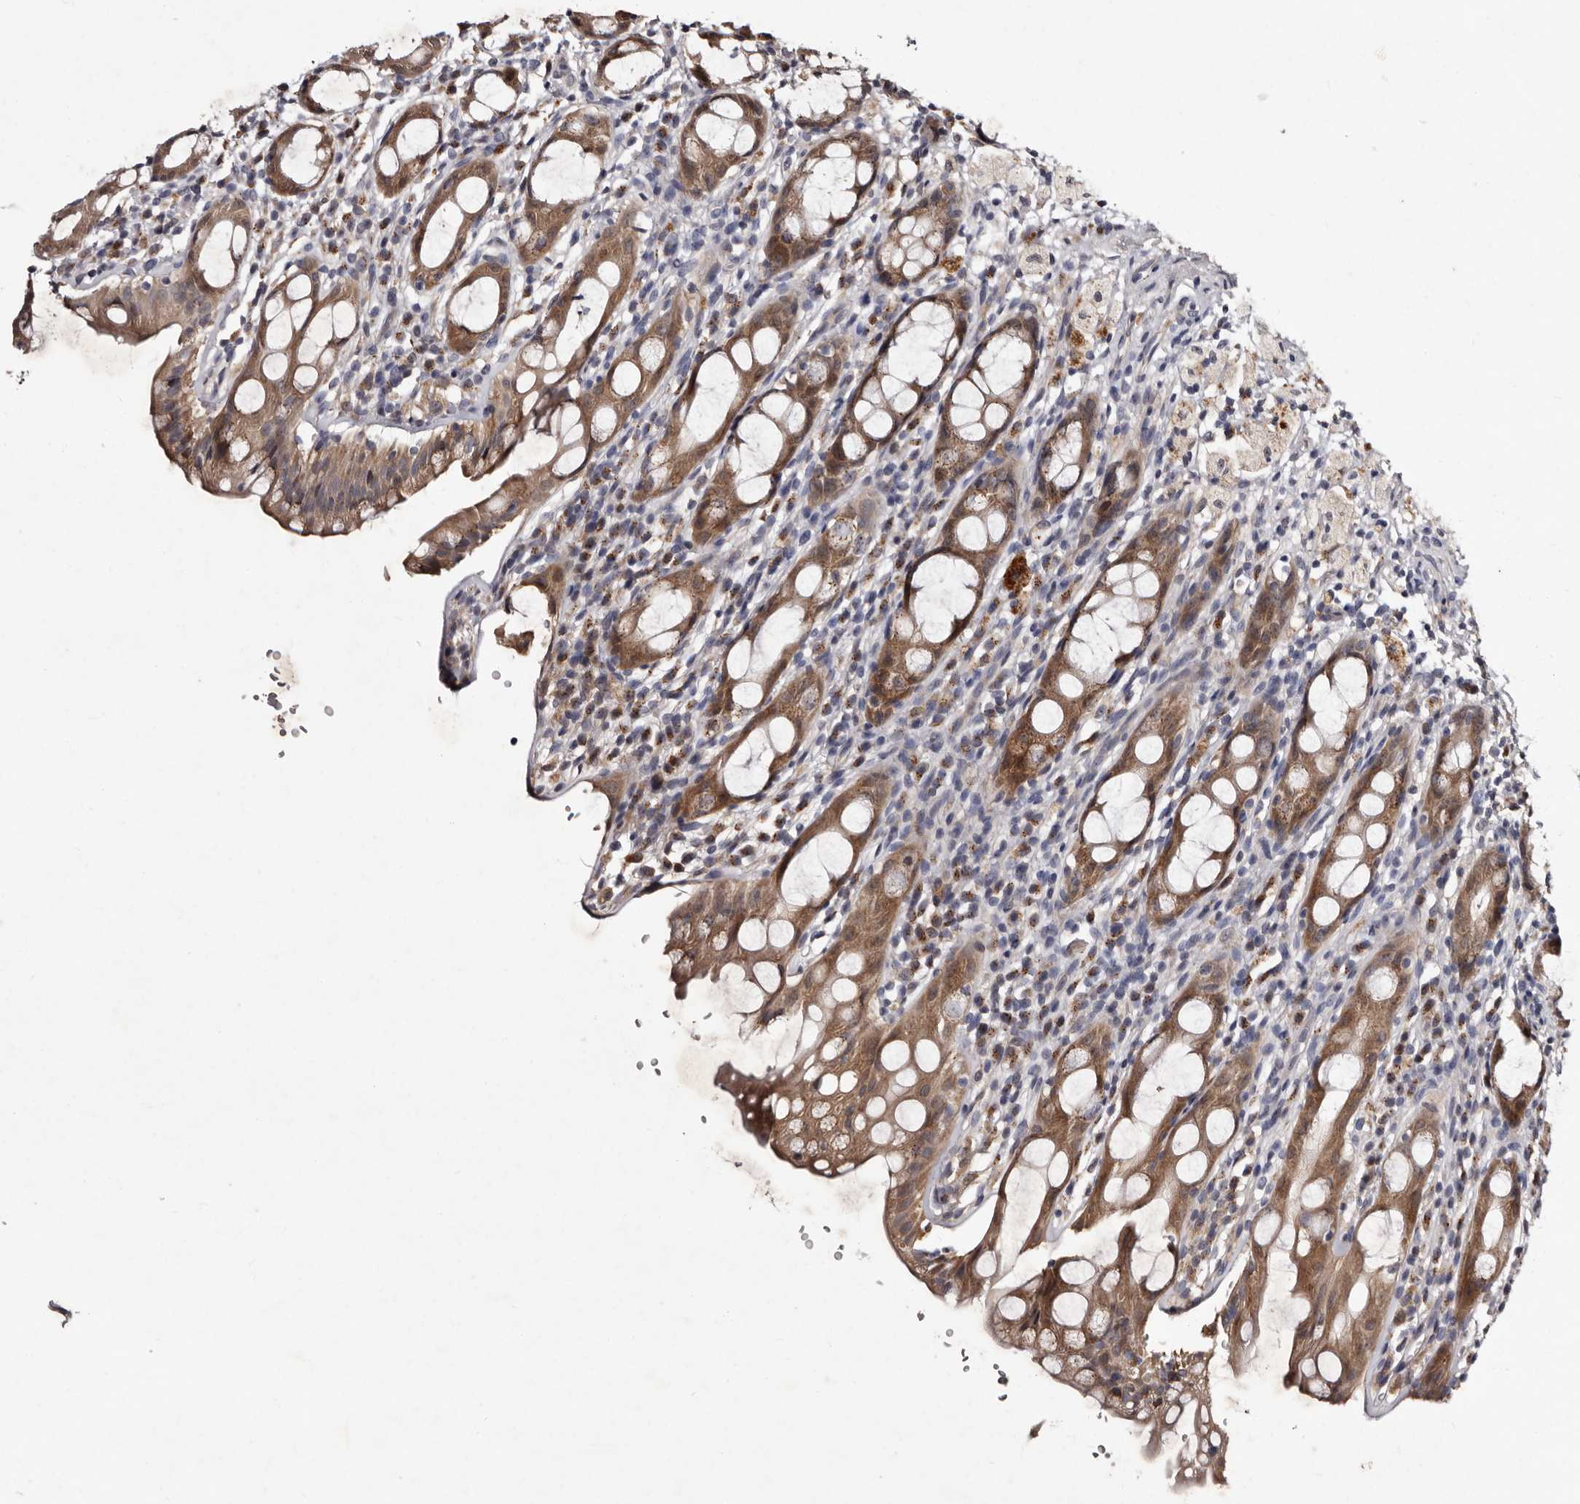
{"staining": {"intensity": "moderate", "quantity": ">75%", "location": "cytoplasmic/membranous"}, "tissue": "rectum", "cell_type": "Glandular cells", "image_type": "normal", "snomed": [{"axis": "morphology", "description": "Normal tissue, NOS"}, {"axis": "topography", "description": "Rectum"}], "caption": "Unremarkable rectum was stained to show a protein in brown. There is medium levels of moderate cytoplasmic/membranous expression in about >75% of glandular cells. The staining was performed using DAB to visualize the protein expression in brown, while the nuclei were stained in blue with hematoxylin (Magnification: 20x).", "gene": "DNPH1", "patient": {"sex": "male", "age": 44}}